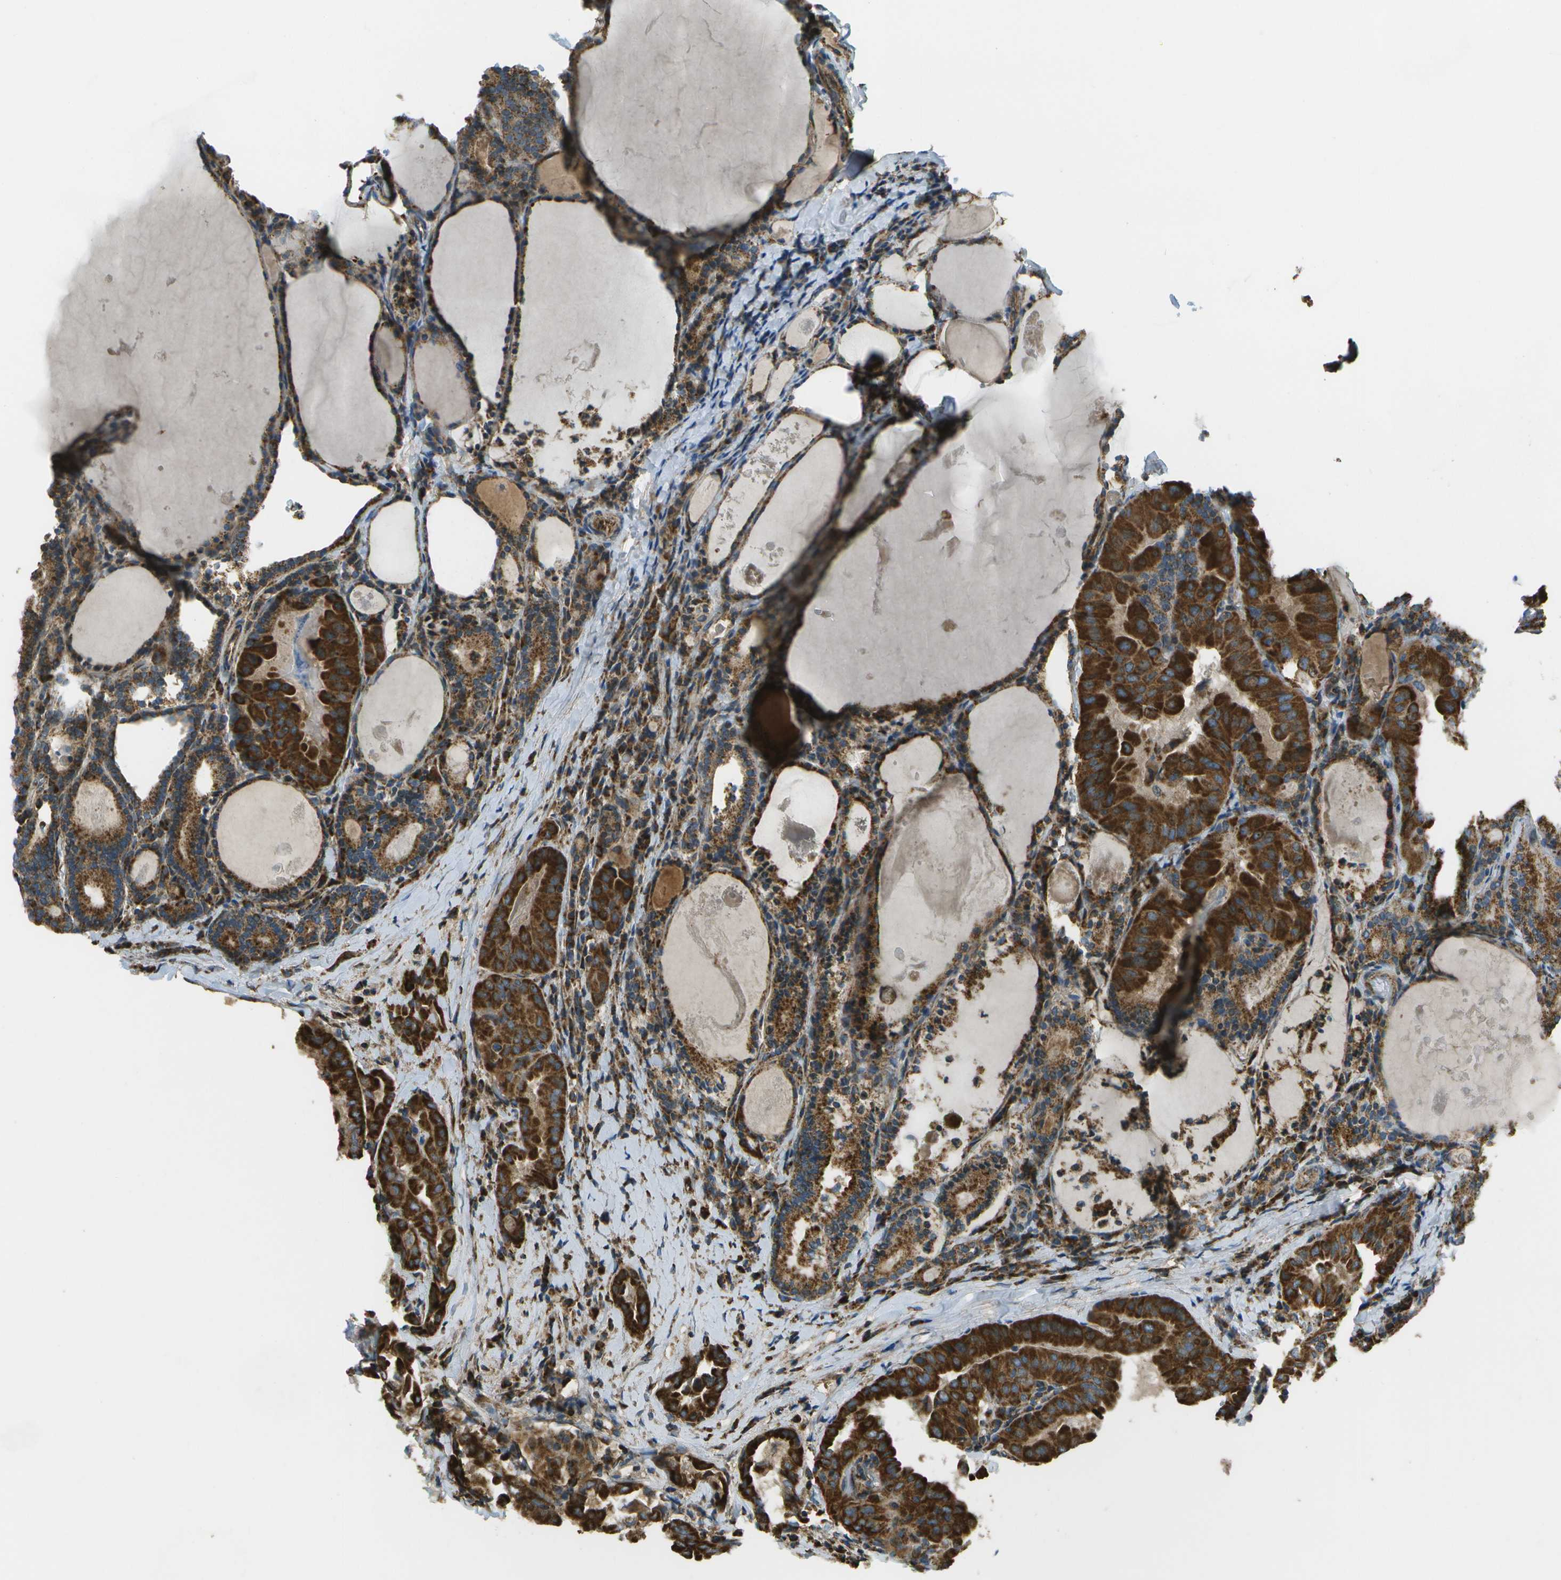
{"staining": {"intensity": "strong", "quantity": ">75%", "location": "cytoplasmic/membranous"}, "tissue": "thyroid cancer", "cell_type": "Tumor cells", "image_type": "cancer", "snomed": [{"axis": "morphology", "description": "Papillary adenocarcinoma, NOS"}, {"axis": "topography", "description": "Thyroid gland"}], "caption": "DAB (3,3'-diaminobenzidine) immunohistochemical staining of thyroid cancer reveals strong cytoplasmic/membranous protein staining in about >75% of tumor cells.", "gene": "NRK", "patient": {"sex": "female", "age": 42}}